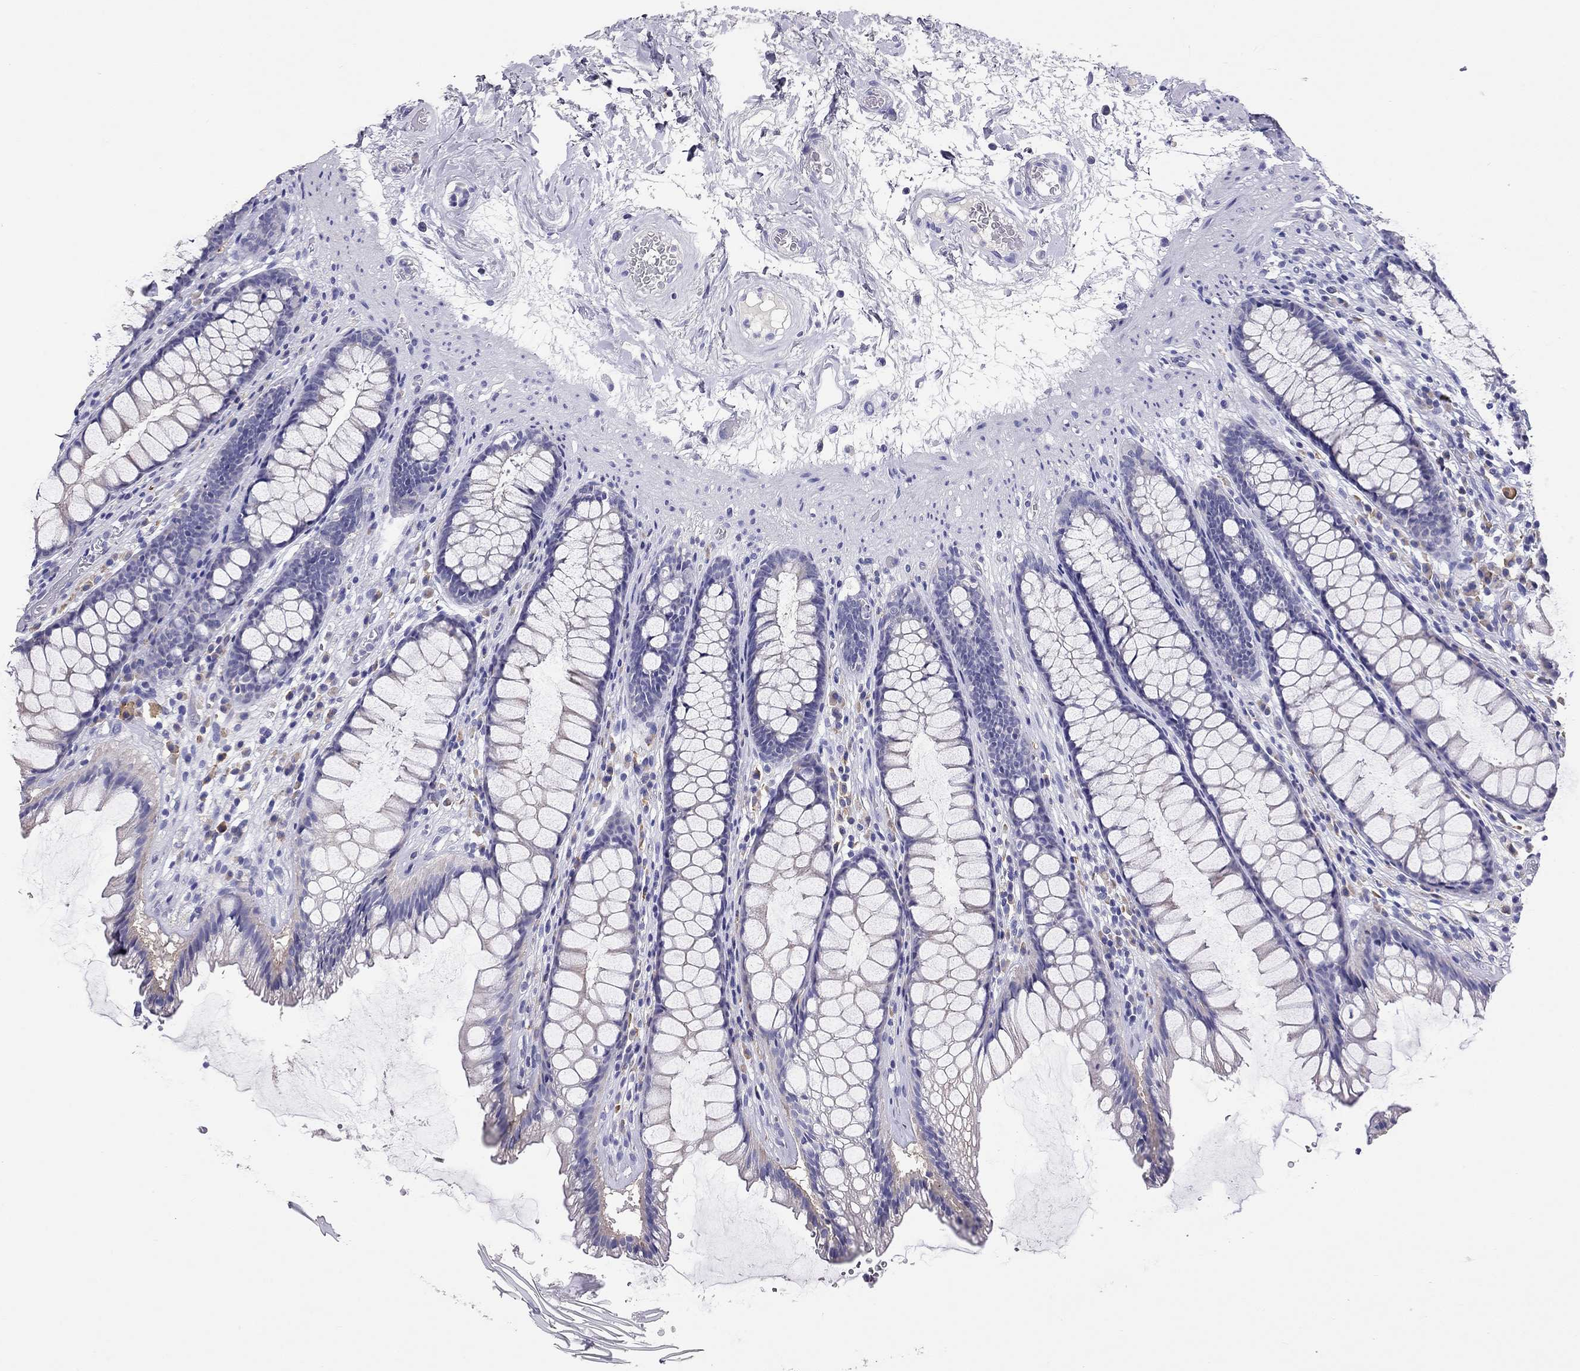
{"staining": {"intensity": "negative", "quantity": "none", "location": "none"}, "tissue": "rectum", "cell_type": "Glandular cells", "image_type": "normal", "snomed": [{"axis": "morphology", "description": "Normal tissue, NOS"}, {"axis": "topography", "description": "Rectum"}], "caption": "DAB immunohistochemical staining of benign rectum reveals no significant expression in glandular cells.", "gene": "CALHM1", "patient": {"sex": "male", "age": 72}}